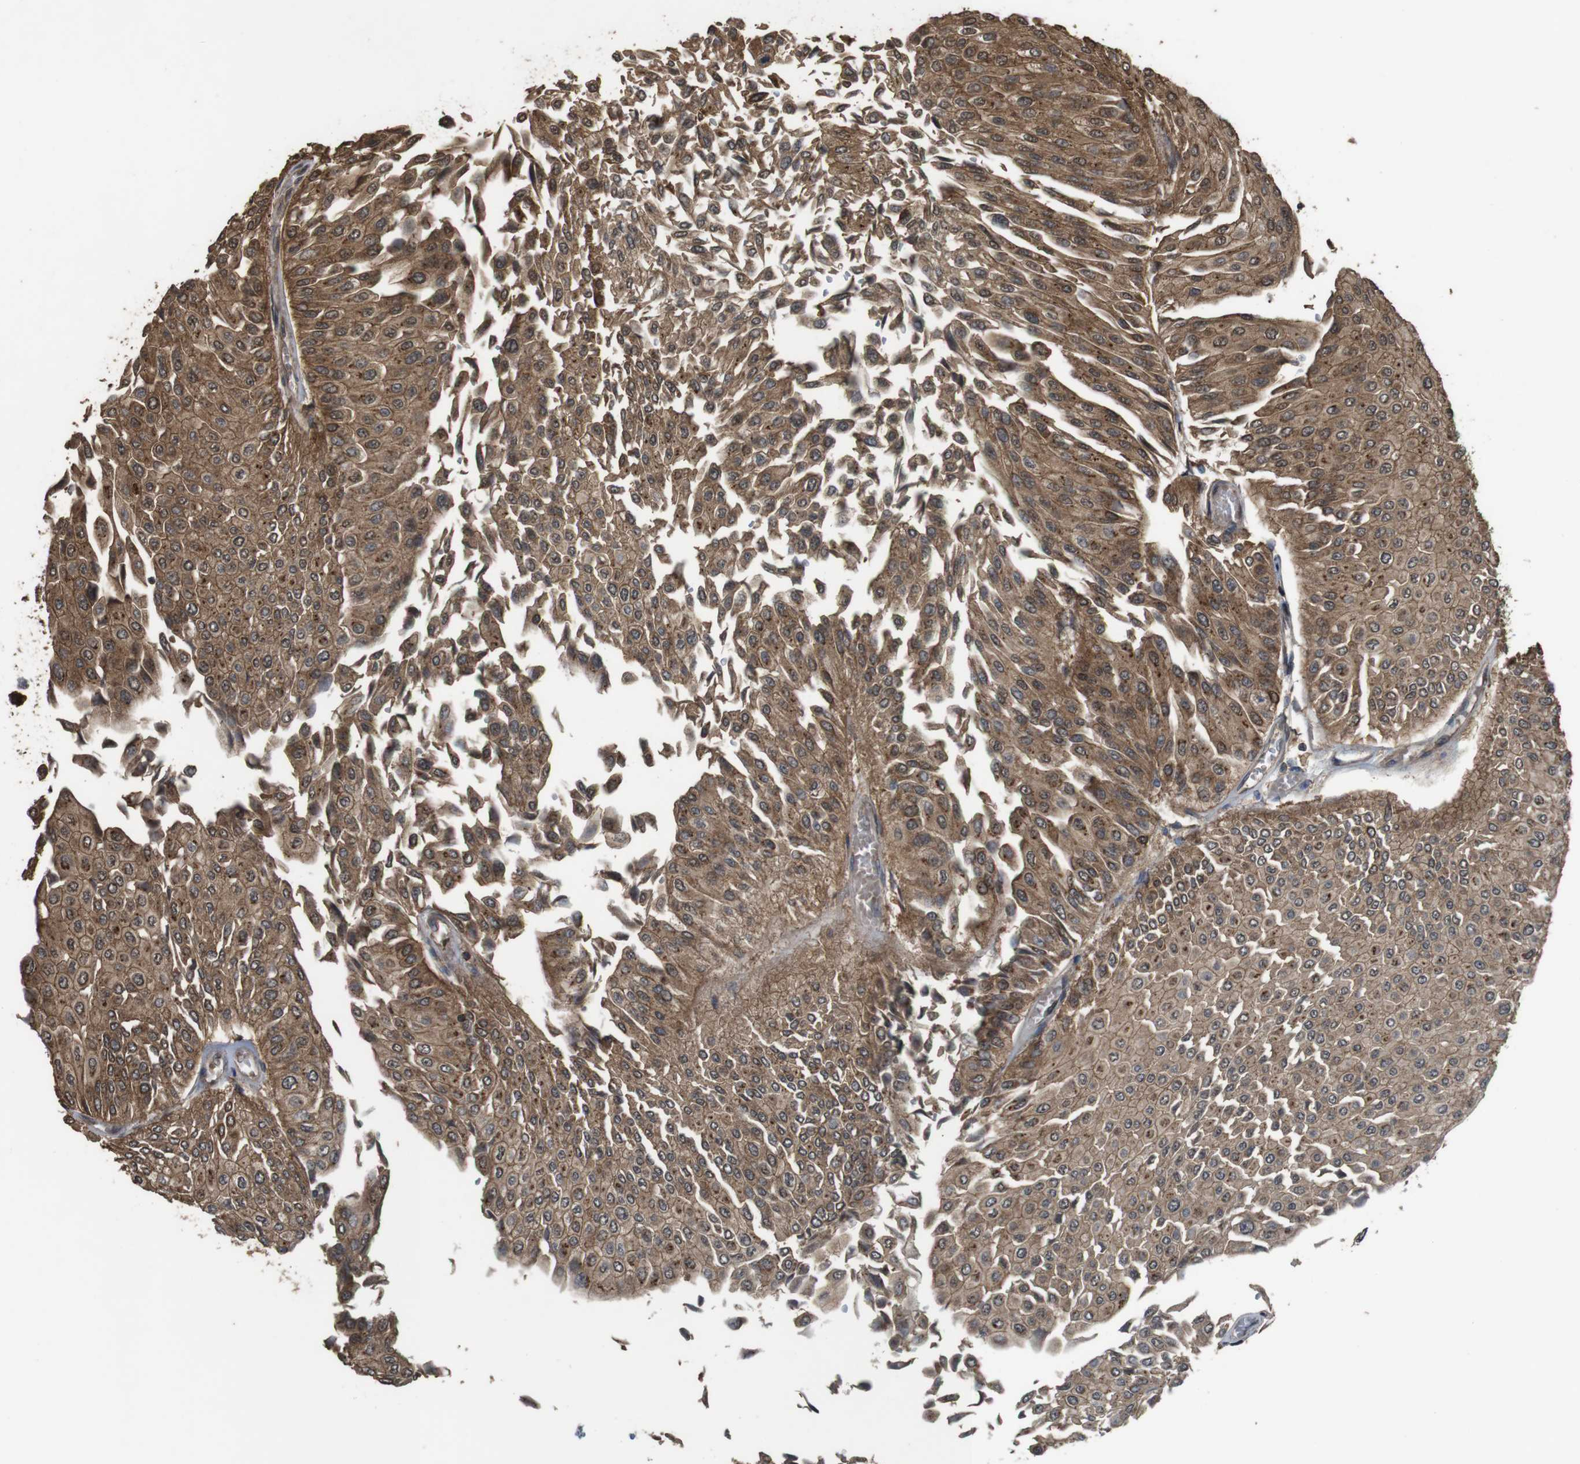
{"staining": {"intensity": "strong", "quantity": ">75%", "location": "cytoplasmic/membranous"}, "tissue": "urothelial cancer", "cell_type": "Tumor cells", "image_type": "cancer", "snomed": [{"axis": "morphology", "description": "Urothelial carcinoma, Low grade"}, {"axis": "topography", "description": "Urinary bladder"}], "caption": "Strong cytoplasmic/membranous expression for a protein is present in about >75% of tumor cells of urothelial cancer using immunohistochemistry (IHC).", "gene": "BAG4", "patient": {"sex": "male", "age": 67}}